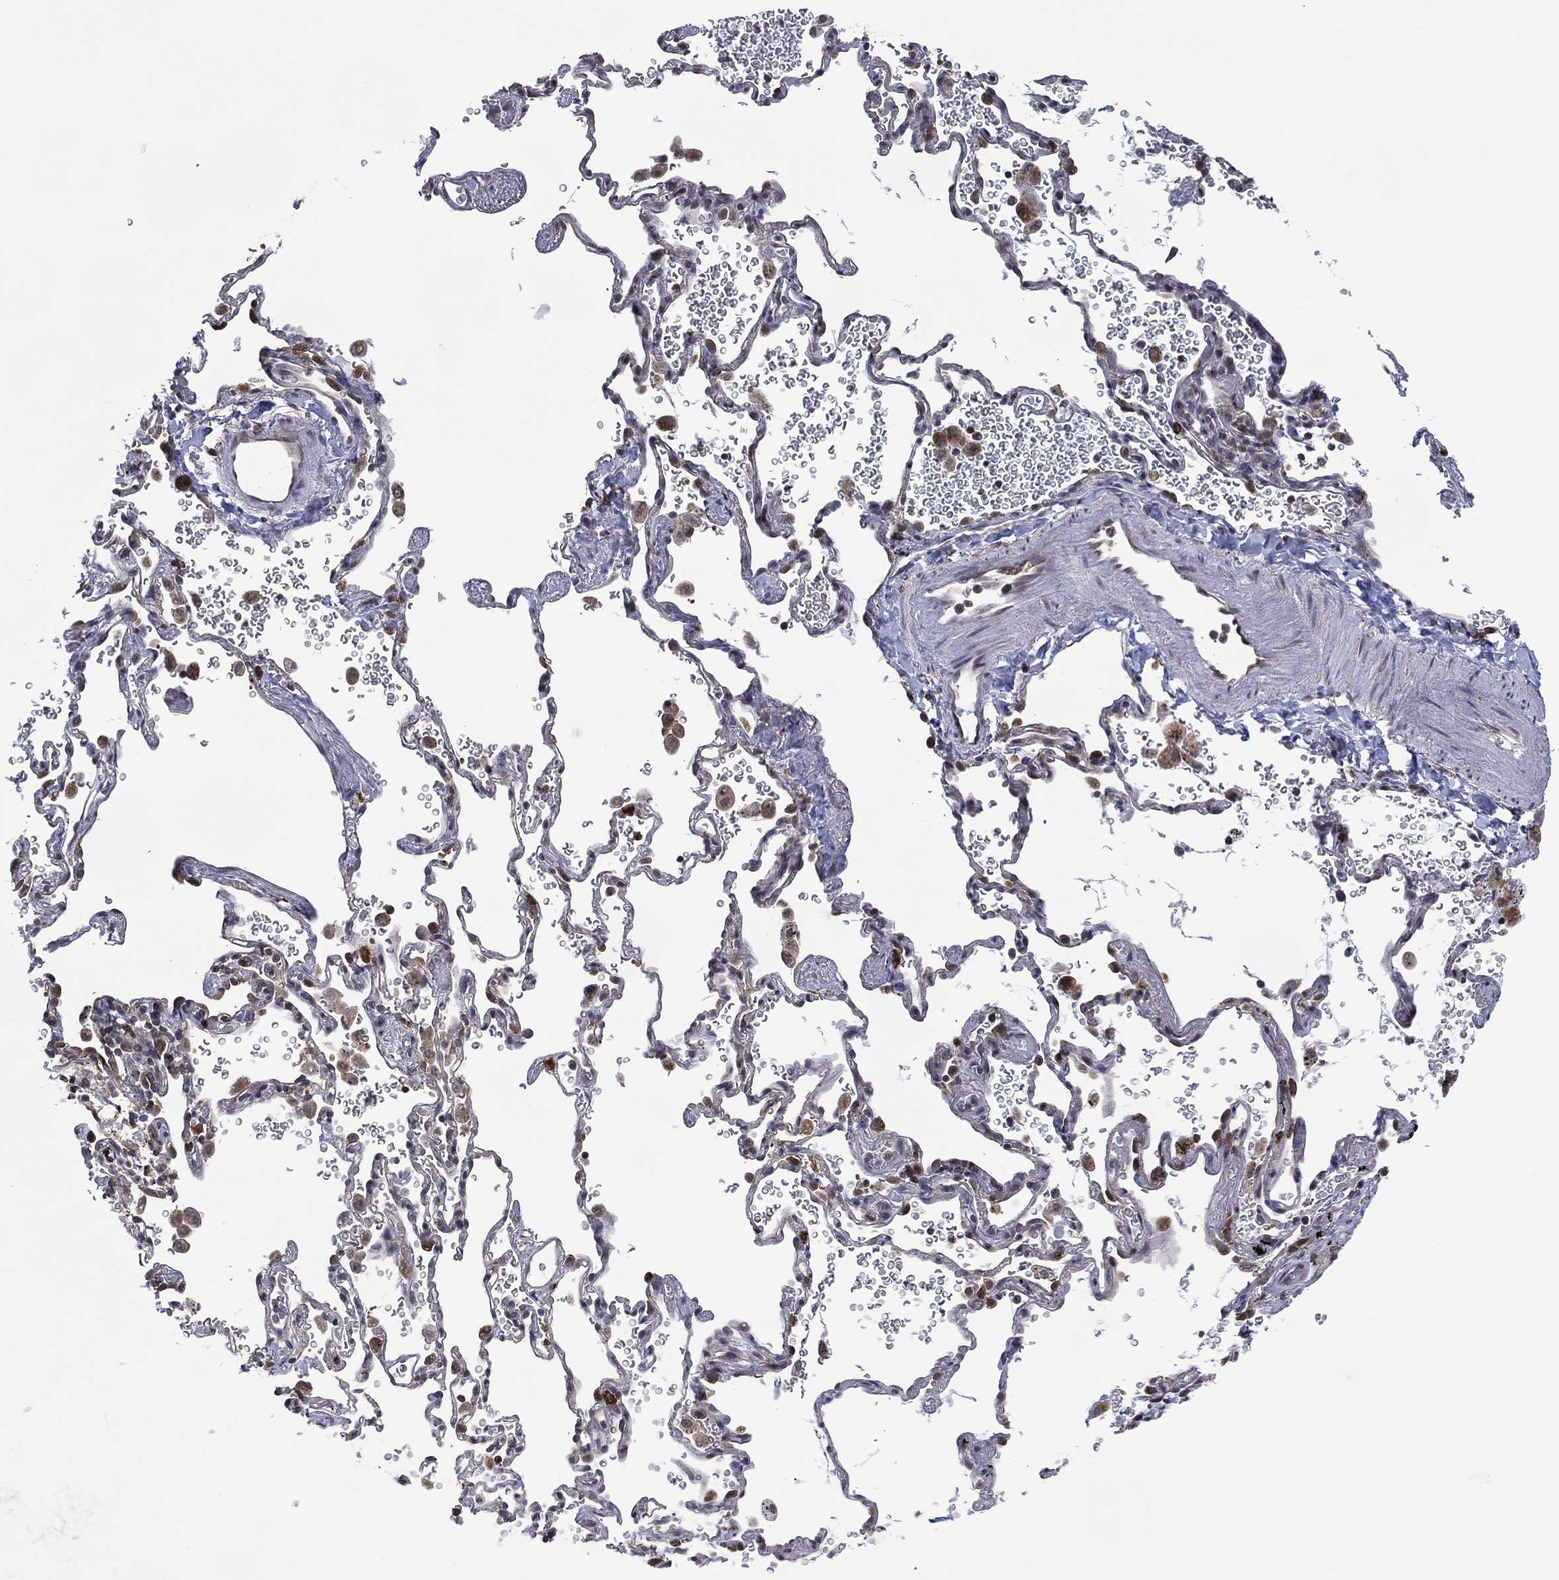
{"staining": {"intensity": "negative", "quantity": "none", "location": "none"}, "tissue": "soft tissue", "cell_type": "Fibroblasts", "image_type": "normal", "snomed": [{"axis": "morphology", "description": "Normal tissue, NOS"}, {"axis": "morphology", "description": "Adenocarcinoma, NOS"}, {"axis": "topography", "description": "Cartilage tissue"}, {"axis": "topography", "description": "Lung"}], "caption": "Immunohistochemistry histopathology image of unremarkable soft tissue stained for a protein (brown), which exhibits no expression in fibroblasts. (Brightfield microscopy of DAB (3,3'-diaminobenzidine) IHC at high magnification).", "gene": "DPP4", "patient": {"sex": "male", "age": 59}}